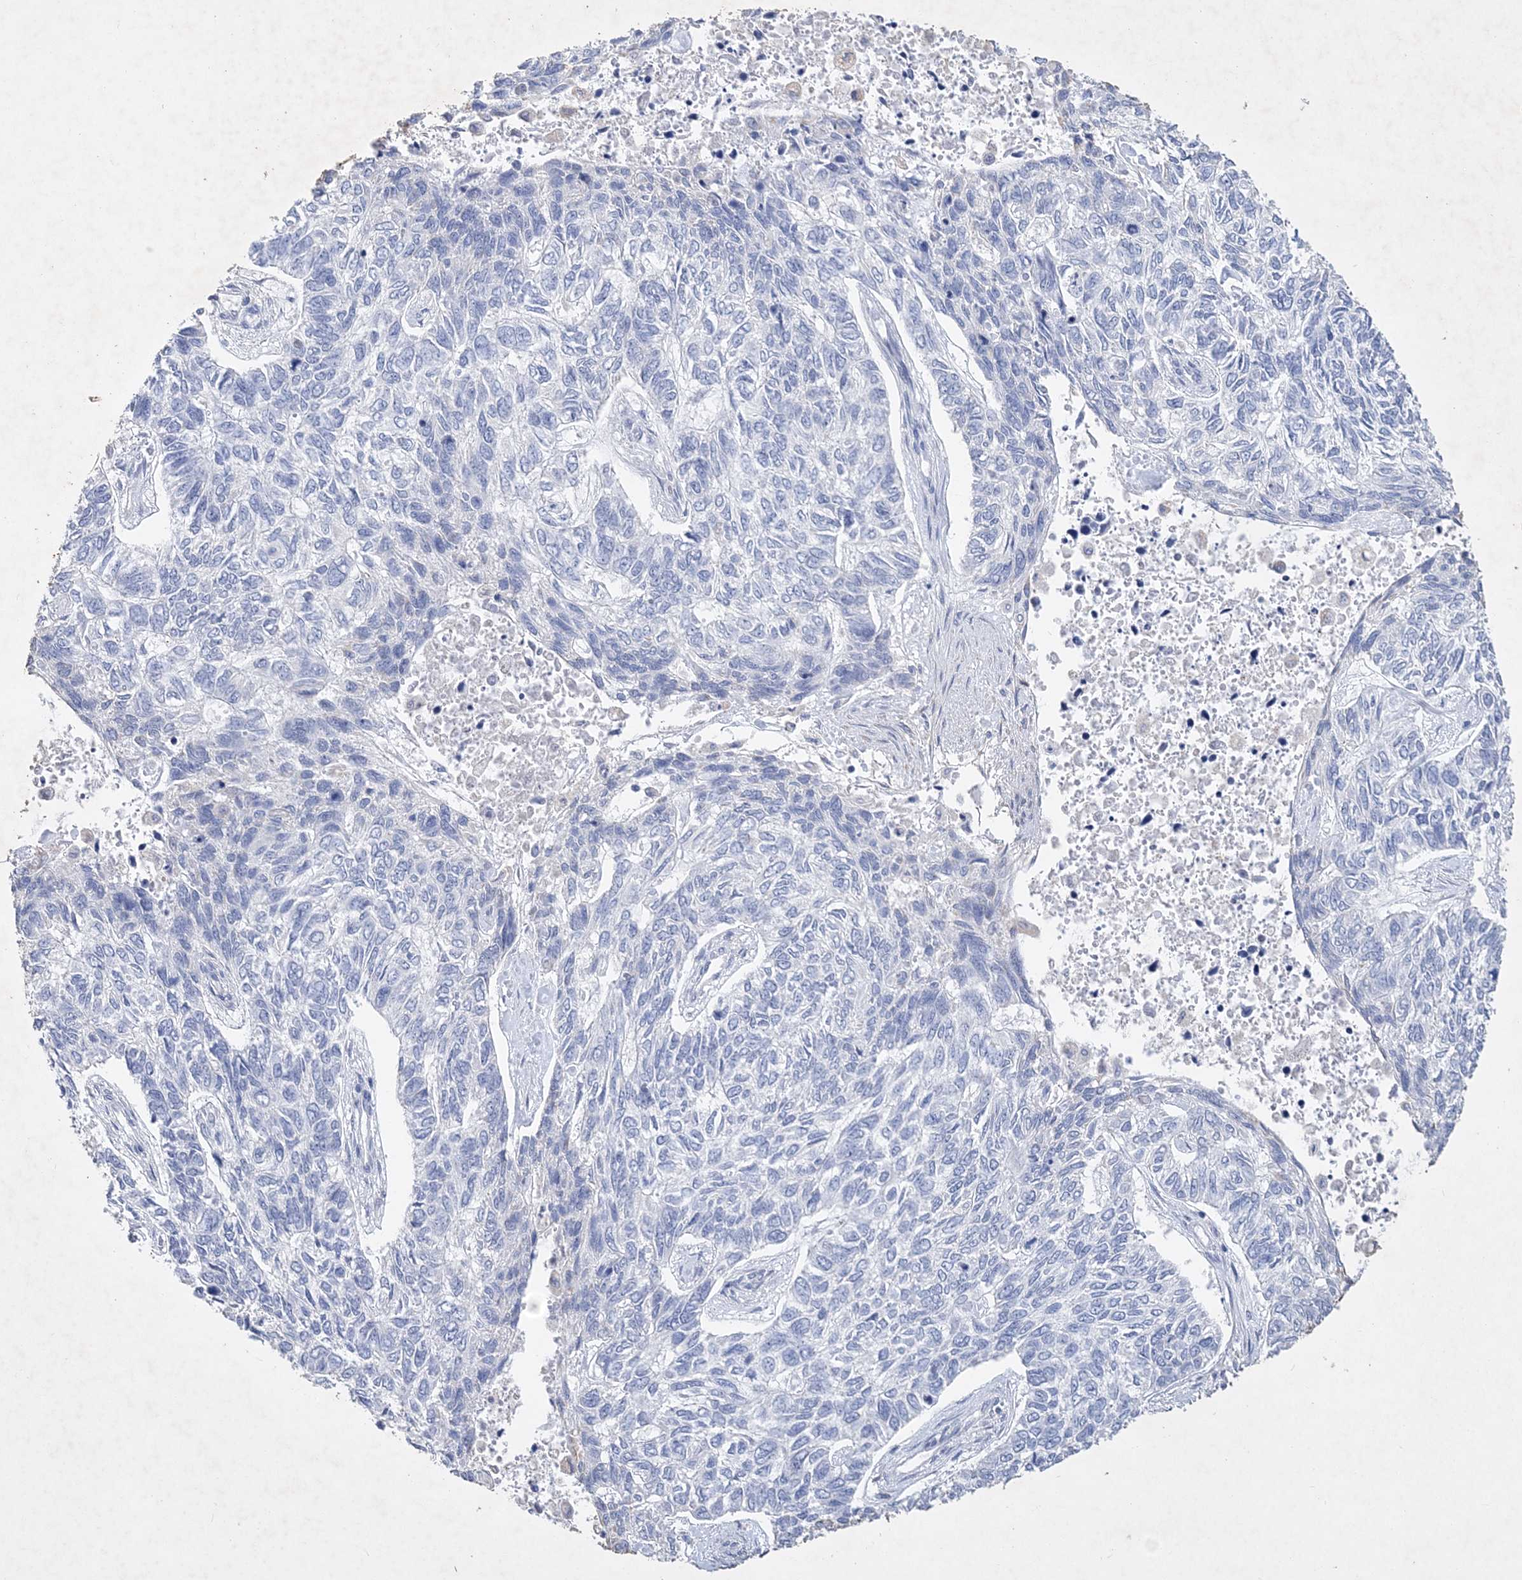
{"staining": {"intensity": "negative", "quantity": "none", "location": "none"}, "tissue": "skin cancer", "cell_type": "Tumor cells", "image_type": "cancer", "snomed": [{"axis": "morphology", "description": "Basal cell carcinoma"}, {"axis": "topography", "description": "Skin"}], "caption": "IHC micrograph of skin cancer stained for a protein (brown), which displays no expression in tumor cells.", "gene": "COPS8", "patient": {"sex": "female", "age": 65}}